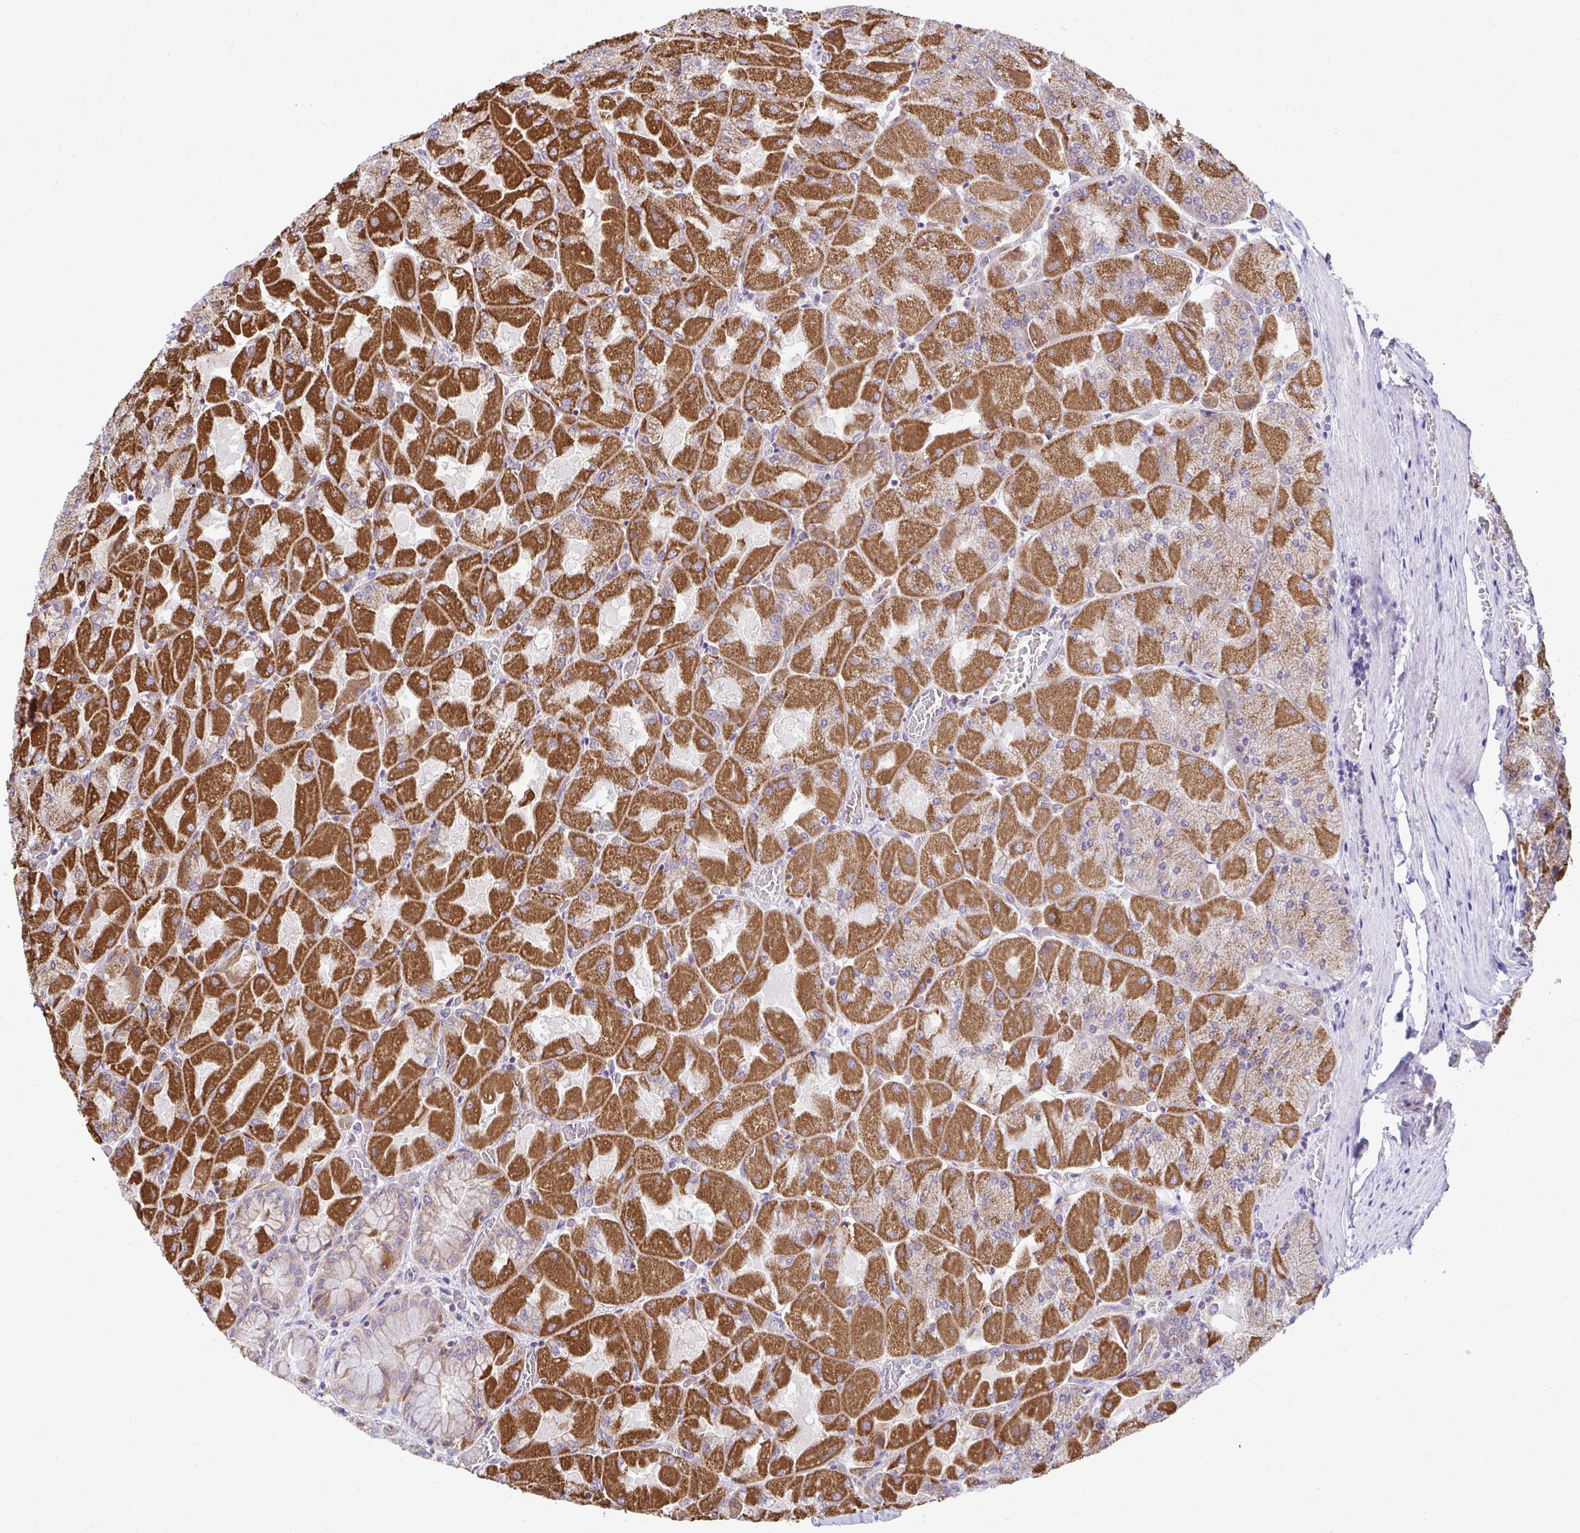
{"staining": {"intensity": "strong", "quantity": "25%-75%", "location": "cytoplasmic/membranous"}, "tissue": "stomach", "cell_type": "Glandular cells", "image_type": "normal", "snomed": [{"axis": "morphology", "description": "Normal tissue, NOS"}, {"axis": "topography", "description": "Stomach"}], "caption": "Stomach stained with immunohistochemistry (IHC) exhibits strong cytoplasmic/membranous positivity in approximately 25%-75% of glandular cells.", "gene": "VTI1B", "patient": {"sex": "female", "age": 61}}